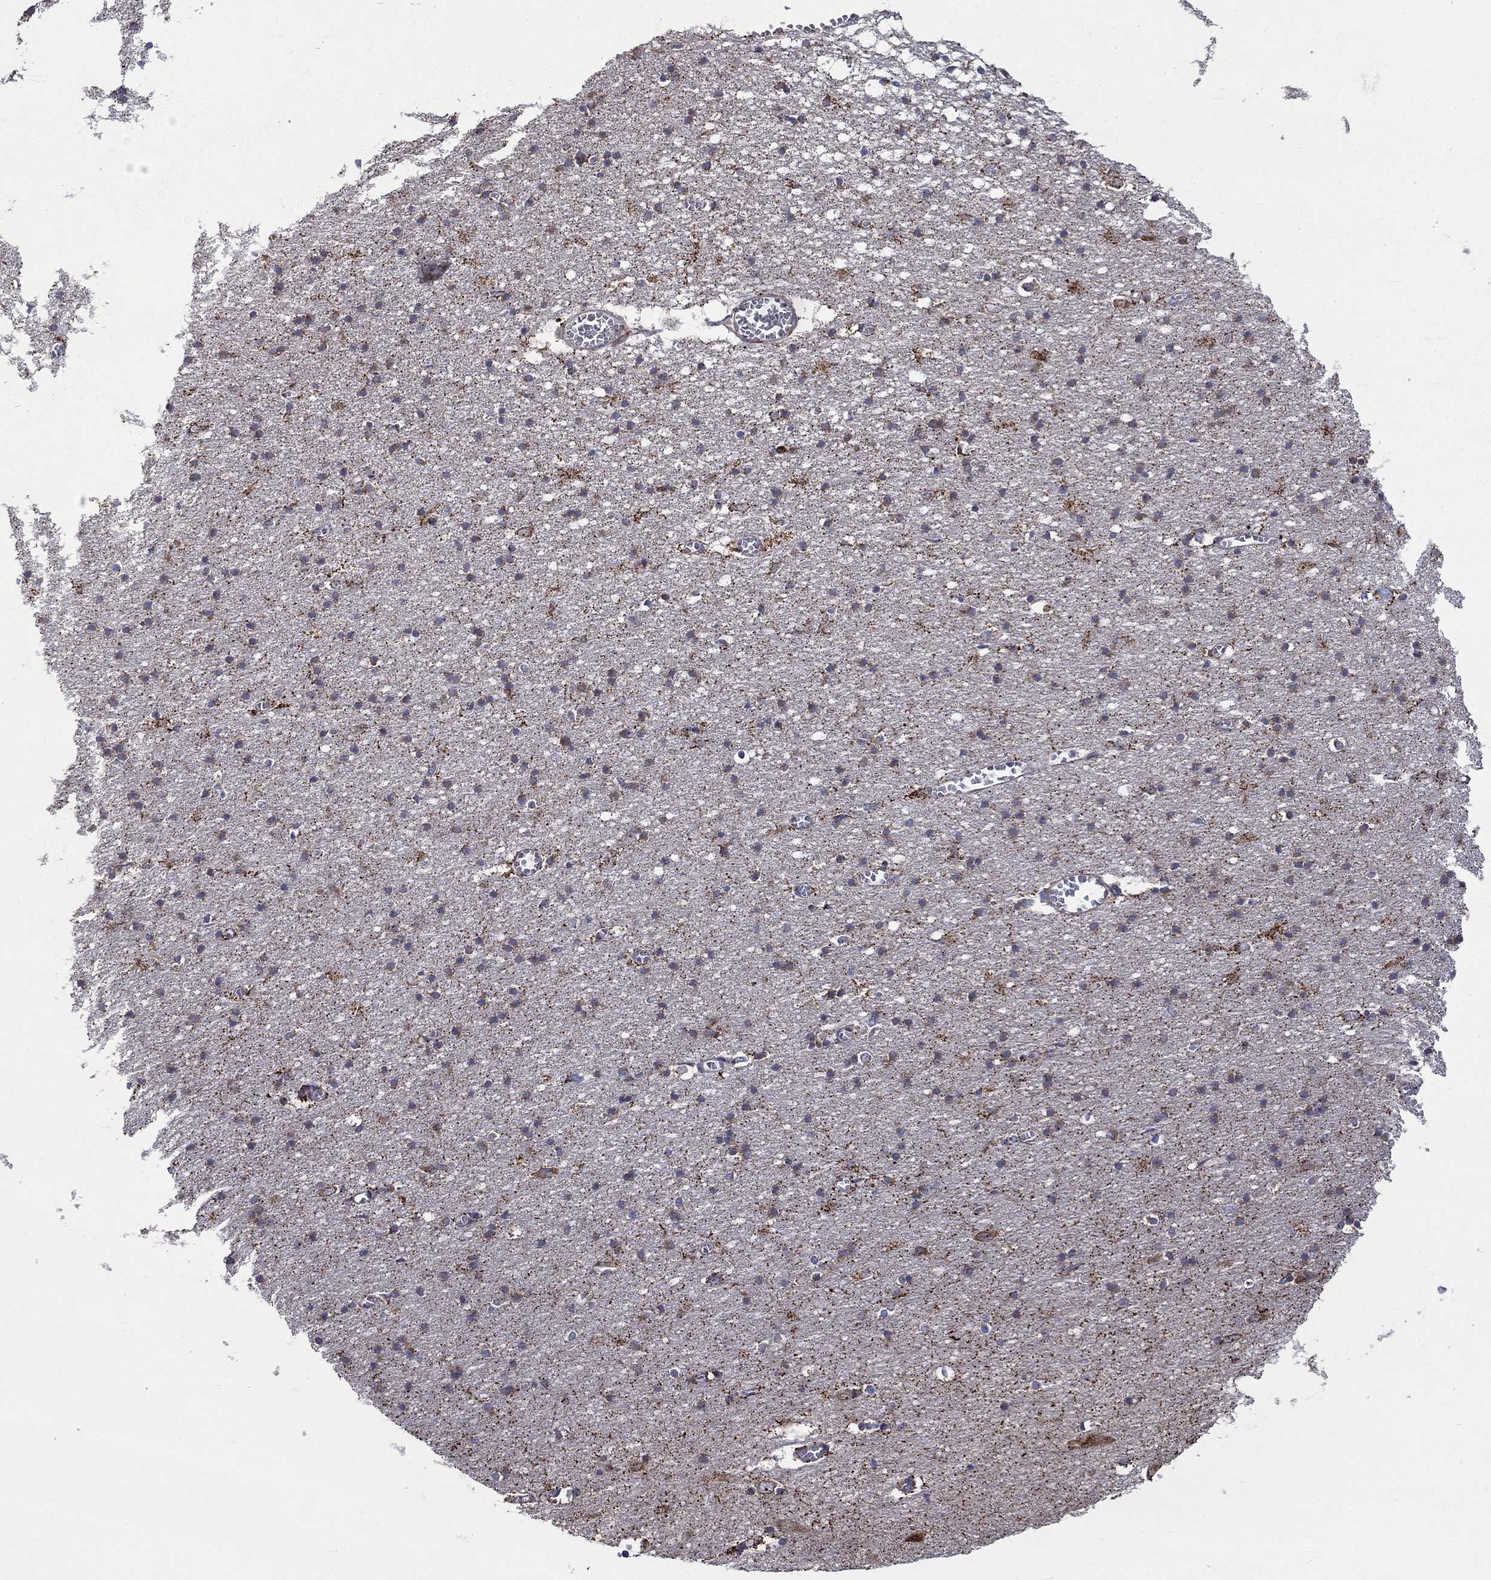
{"staining": {"intensity": "strong", "quantity": "25%-75%", "location": "cytoplasmic/membranous"}, "tissue": "cerebral cortex", "cell_type": "Endothelial cells", "image_type": "normal", "snomed": [{"axis": "morphology", "description": "Normal tissue, NOS"}, {"axis": "topography", "description": "Cerebral cortex"}], "caption": "Strong cytoplasmic/membranous expression is identified in about 25%-75% of endothelial cells in normal cerebral cortex.", "gene": "RPLP0", "patient": {"sex": "male", "age": 70}}